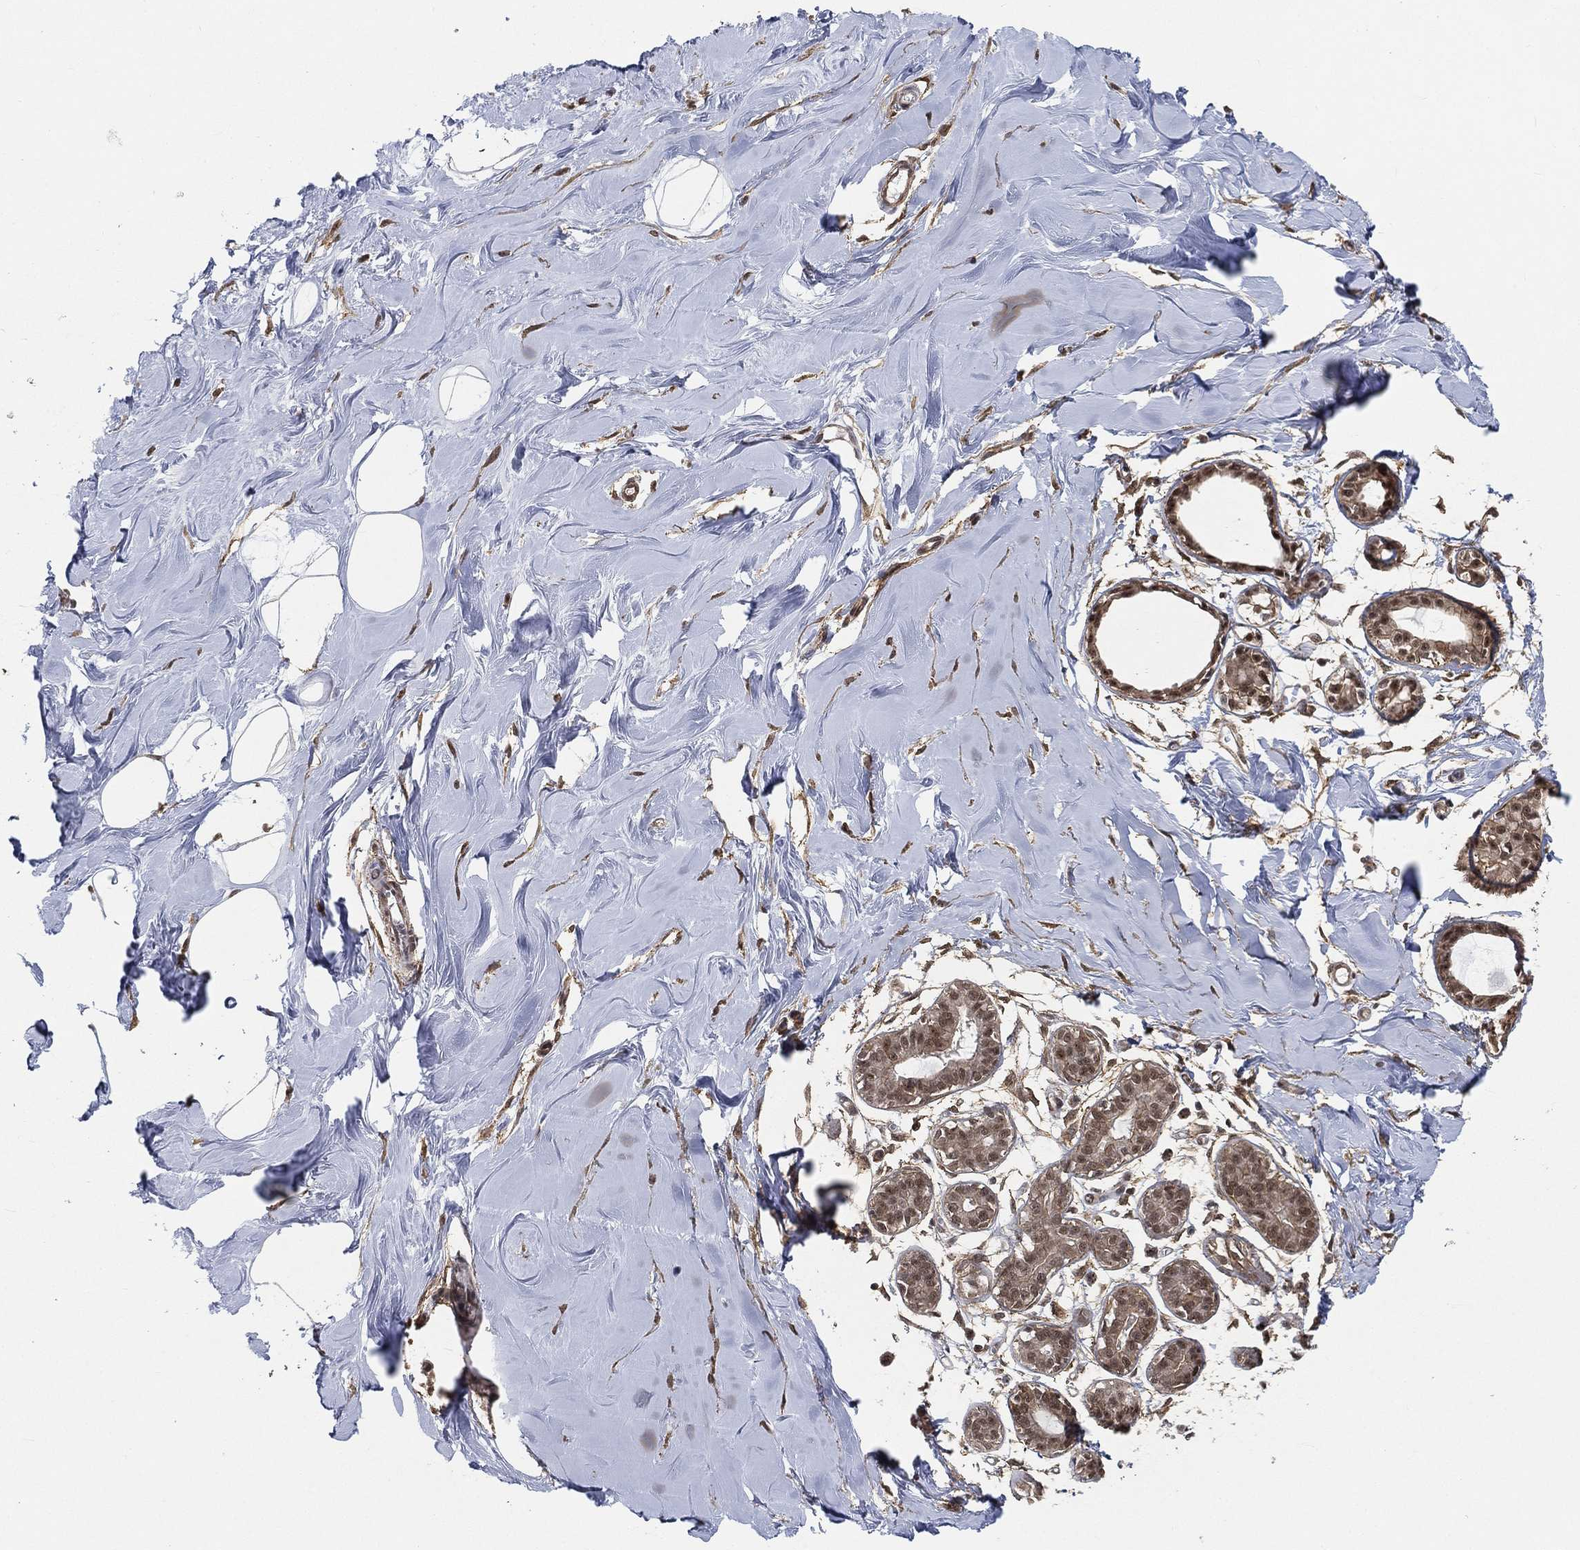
{"staining": {"intensity": "negative", "quantity": "none", "location": "none"}, "tissue": "adipose tissue", "cell_type": "Adipocytes", "image_type": "normal", "snomed": [{"axis": "morphology", "description": "Normal tissue, NOS"}, {"axis": "topography", "description": "Breast"}], "caption": "Adipocytes are negative for brown protein staining in normal adipose tissue.", "gene": "RSRC2", "patient": {"sex": "female", "age": 49}}